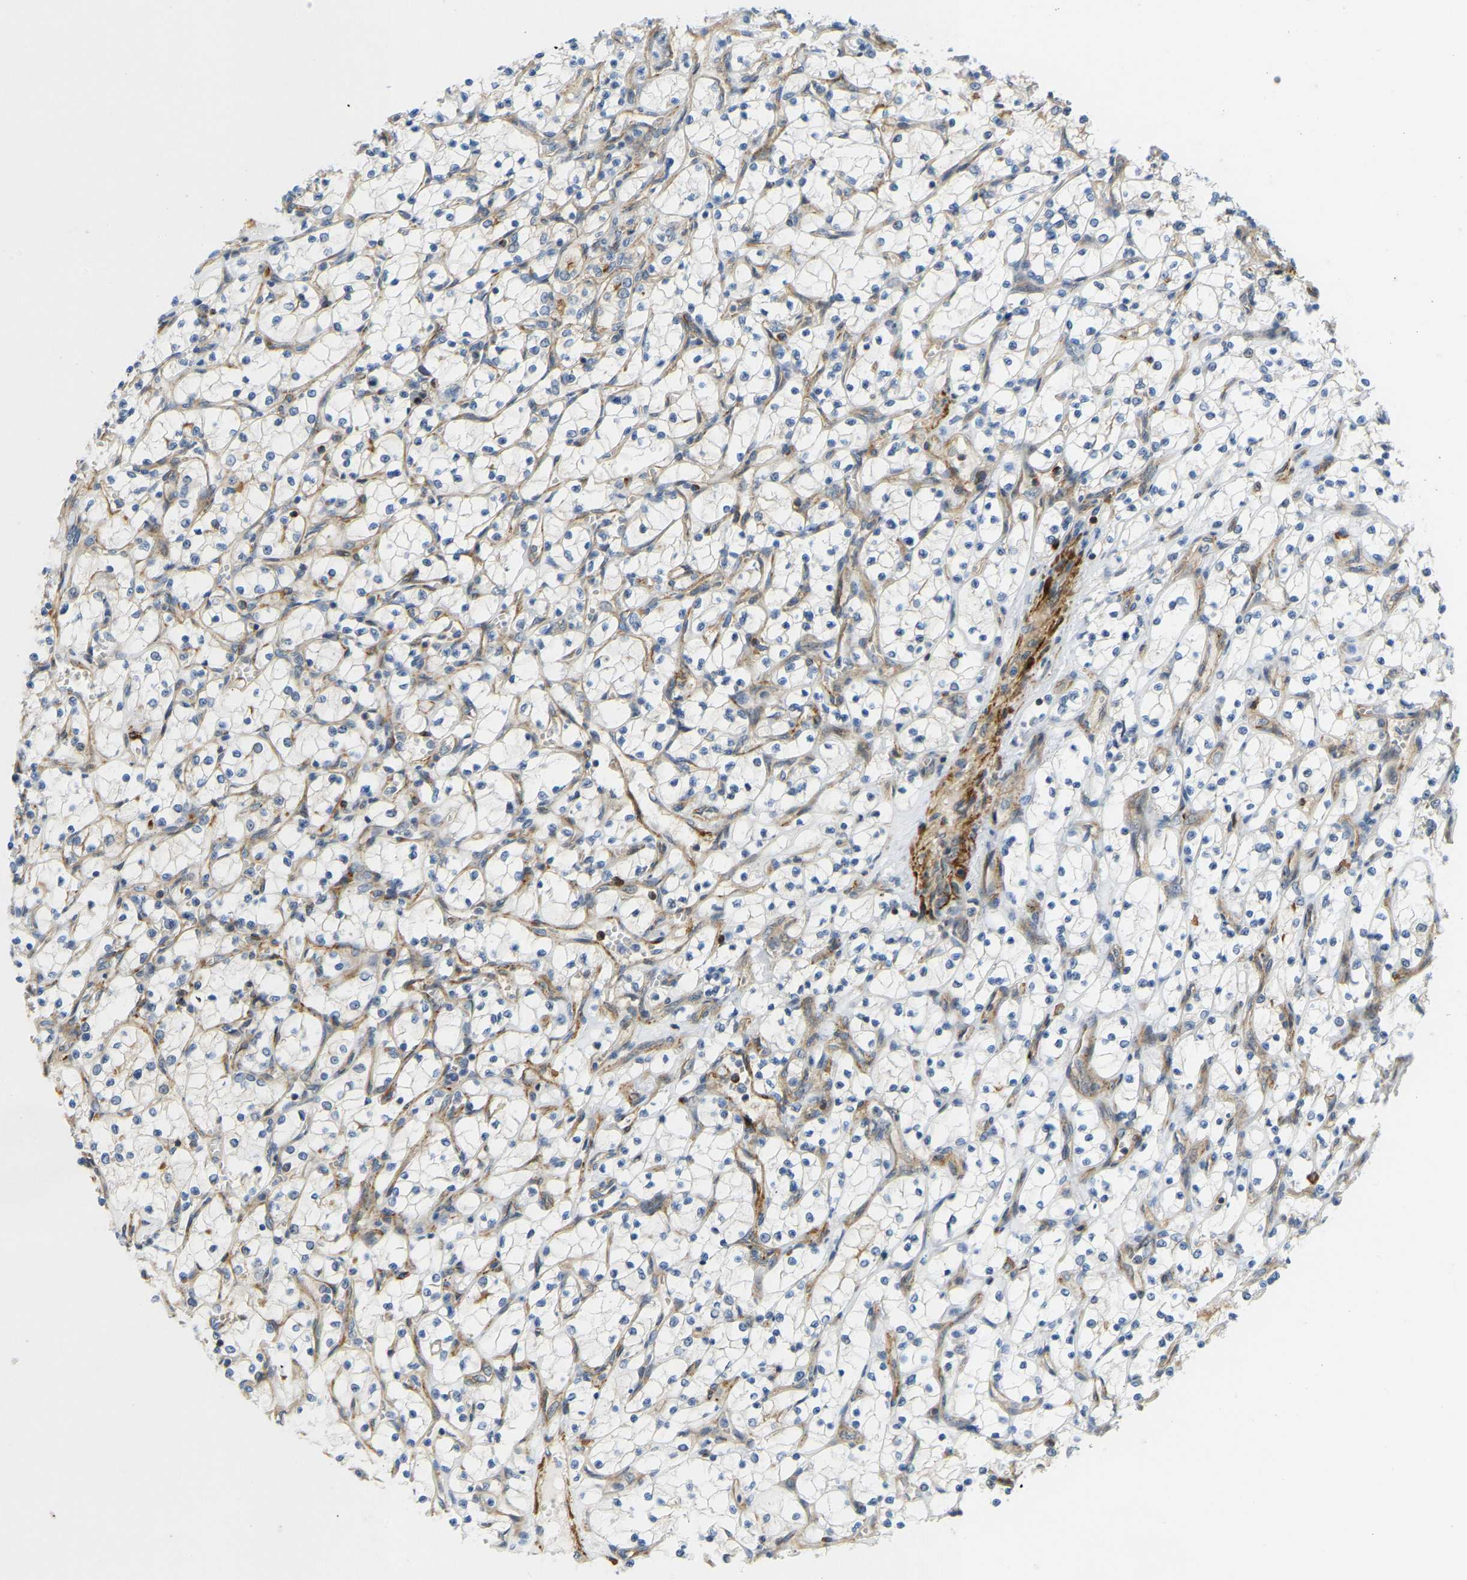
{"staining": {"intensity": "moderate", "quantity": "<25%", "location": "cytoplasmic/membranous"}, "tissue": "renal cancer", "cell_type": "Tumor cells", "image_type": "cancer", "snomed": [{"axis": "morphology", "description": "Adenocarcinoma, NOS"}, {"axis": "topography", "description": "Kidney"}], "caption": "The histopathology image displays a brown stain indicating the presence of a protein in the cytoplasmic/membranous of tumor cells in adenocarcinoma (renal).", "gene": "KIAA1671", "patient": {"sex": "female", "age": 69}}